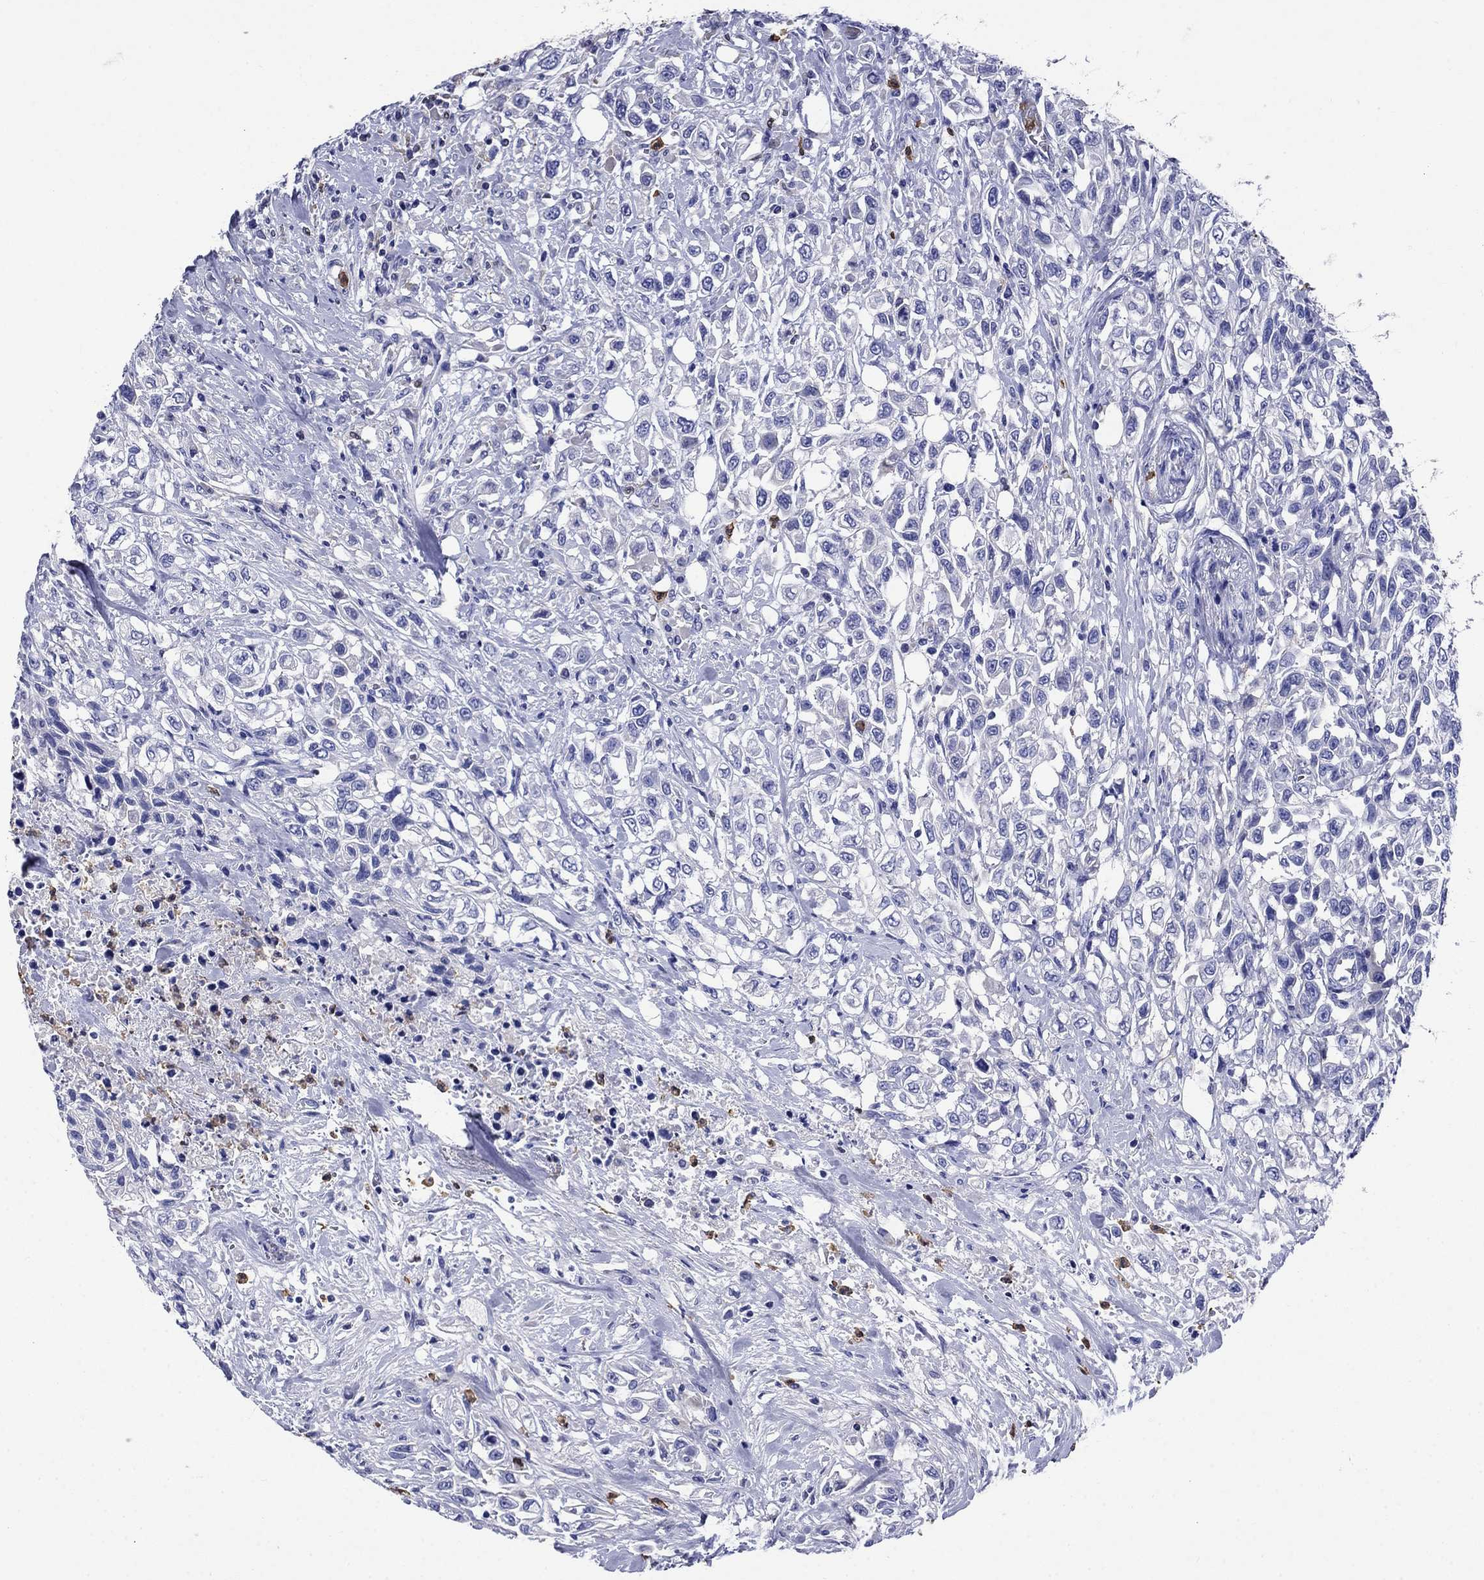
{"staining": {"intensity": "negative", "quantity": "none", "location": "none"}, "tissue": "urothelial cancer", "cell_type": "Tumor cells", "image_type": "cancer", "snomed": [{"axis": "morphology", "description": "Urothelial carcinoma, High grade"}, {"axis": "topography", "description": "Urinary bladder"}], "caption": "Immunohistochemical staining of human urothelial cancer displays no significant positivity in tumor cells.", "gene": "TFR2", "patient": {"sex": "female", "age": 56}}